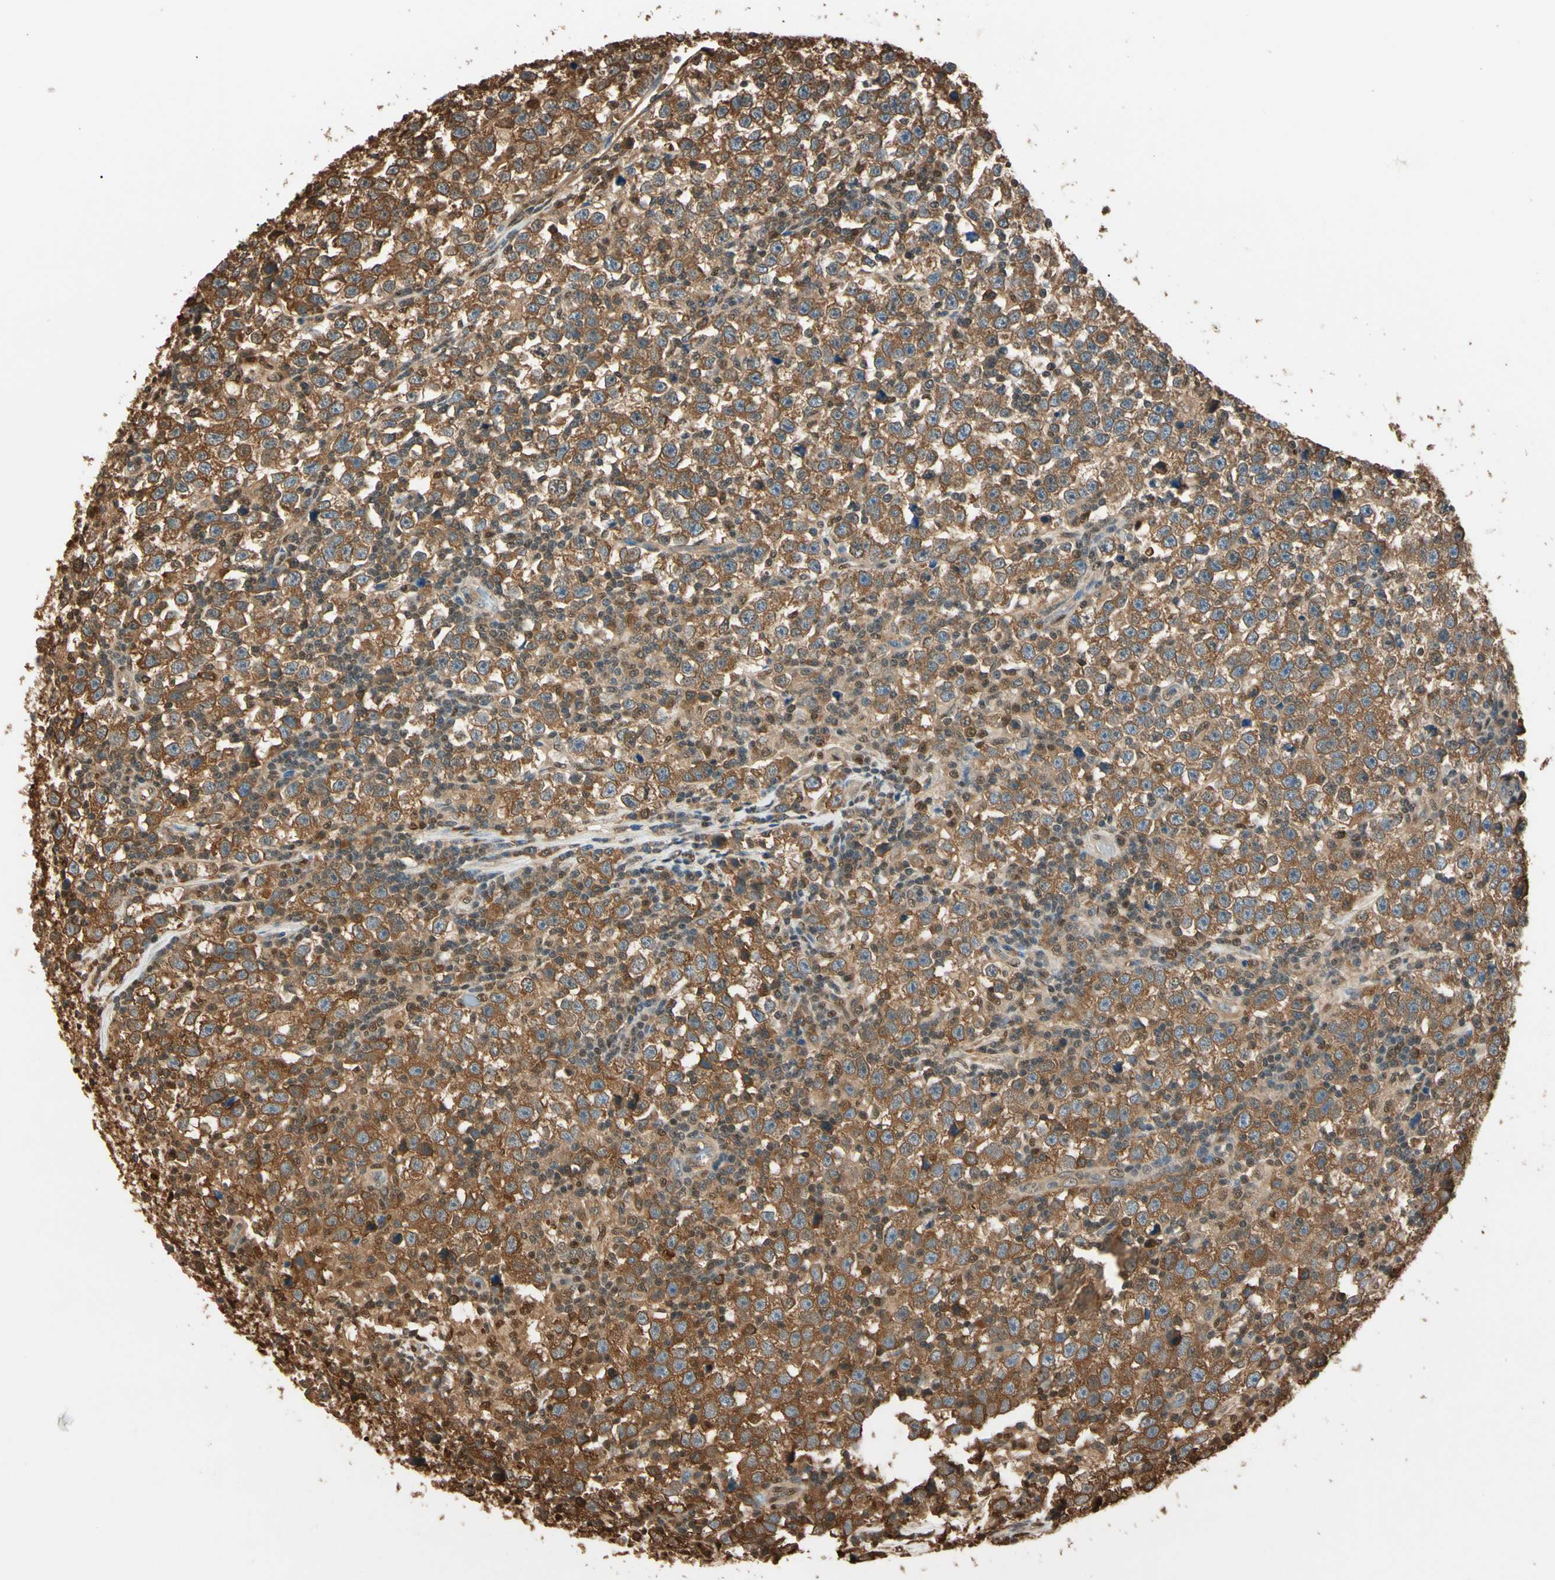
{"staining": {"intensity": "moderate", "quantity": ">75%", "location": "cytoplasmic/membranous"}, "tissue": "testis cancer", "cell_type": "Tumor cells", "image_type": "cancer", "snomed": [{"axis": "morphology", "description": "Seminoma, NOS"}, {"axis": "topography", "description": "Testis"}], "caption": "Protein expression analysis of testis cancer (seminoma) exhibits moderate cytoplasmic/membranous expression in about >75% of tumor cells.", "gene": "PNCK", "patient": {"sex": "male", "age": 43}}